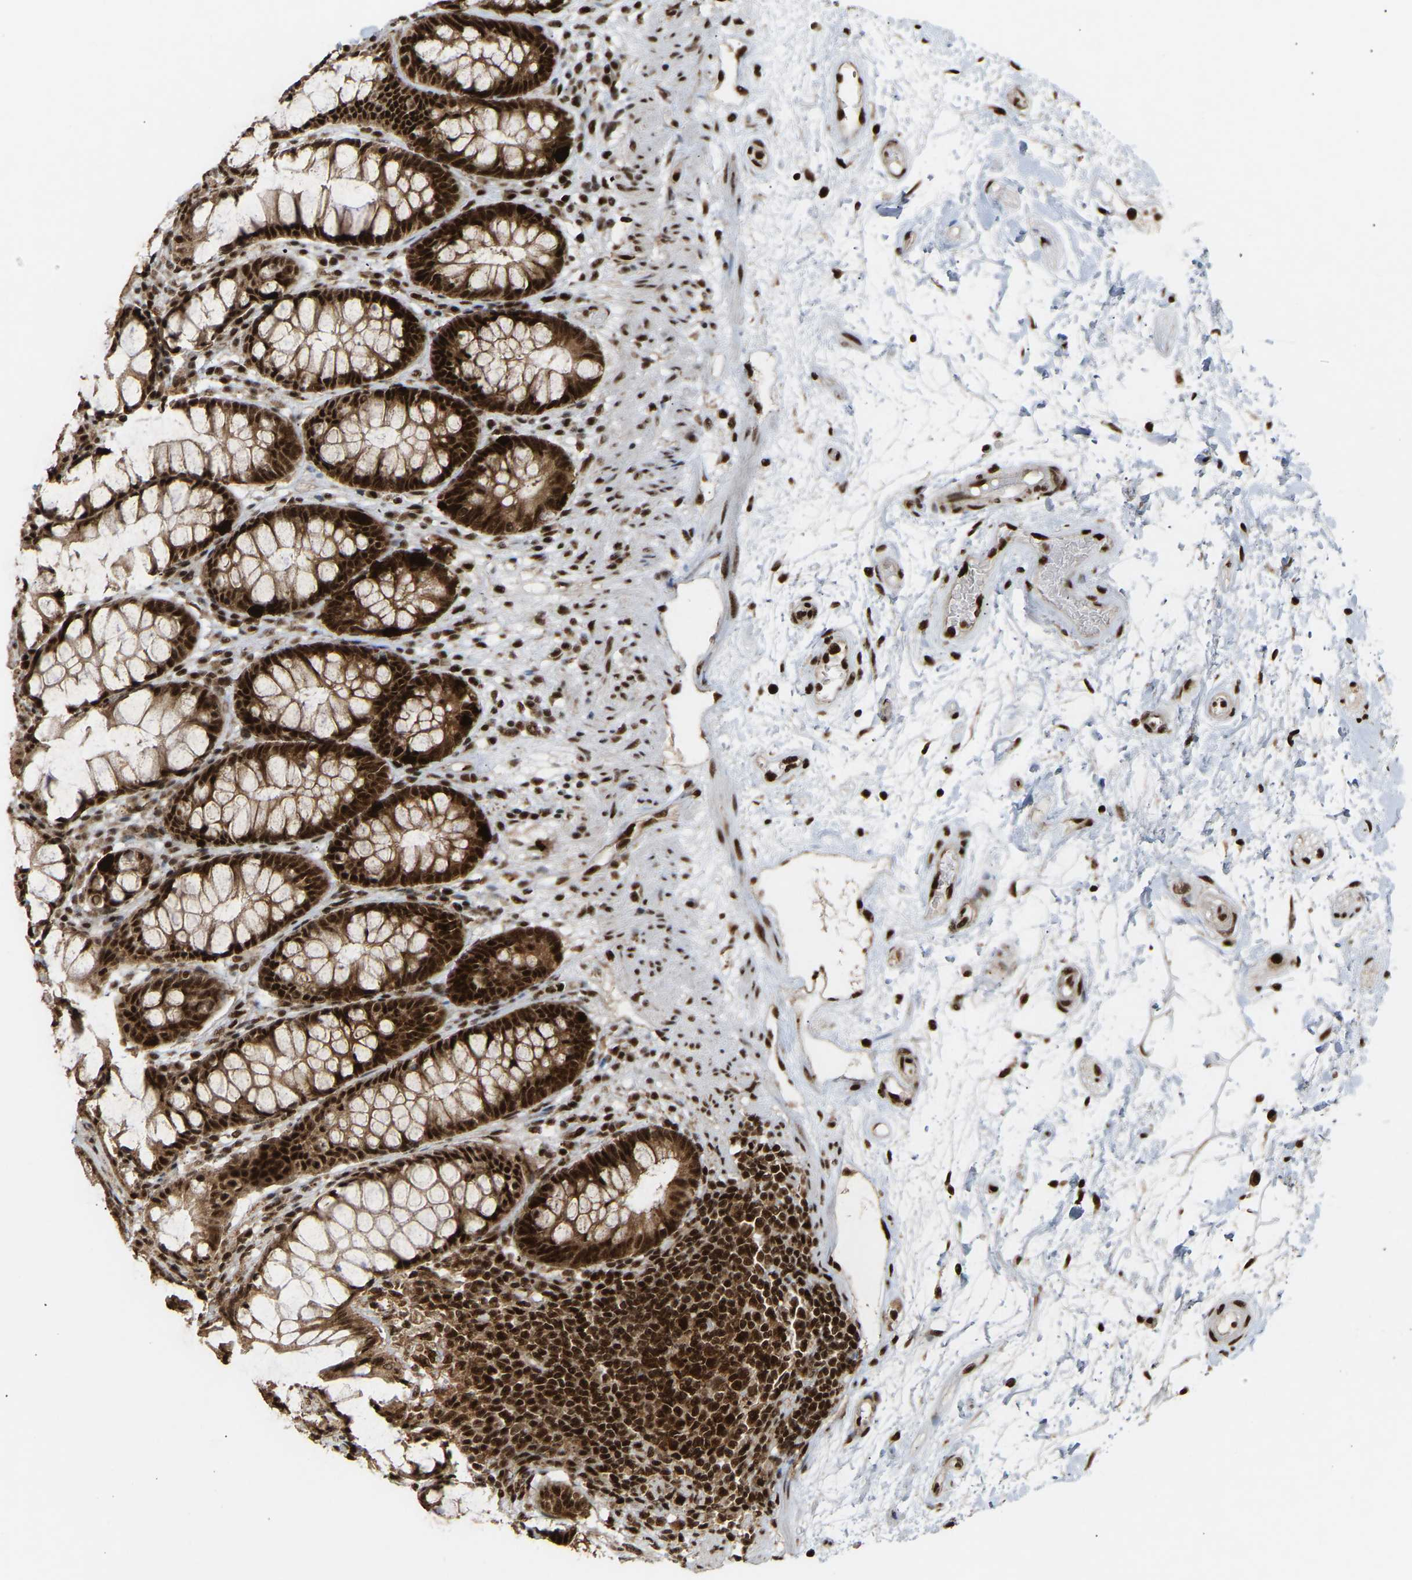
{"staining": {"intensity": "strong", "quantity": ">75%", "location": "cytoplasmic/membranous,nuclear"}, "tissue": "rectum", "cell_type": "Glandular cells", "image_type": "normal", "snomed": [{"axis": "morphology", "description": "Normal tissue, NOS"}, {"axis": "topography", "description": "Rectum"}], "caption": "This image shows immunohistochemistry (IHC) staining of unremarkable rectum, with high strong cytoplasmic/membranous,nuclear expression in about >75% of glandular cells.", "gene": "ALYREF", "patient": {"sex": "male", "age": 64}}